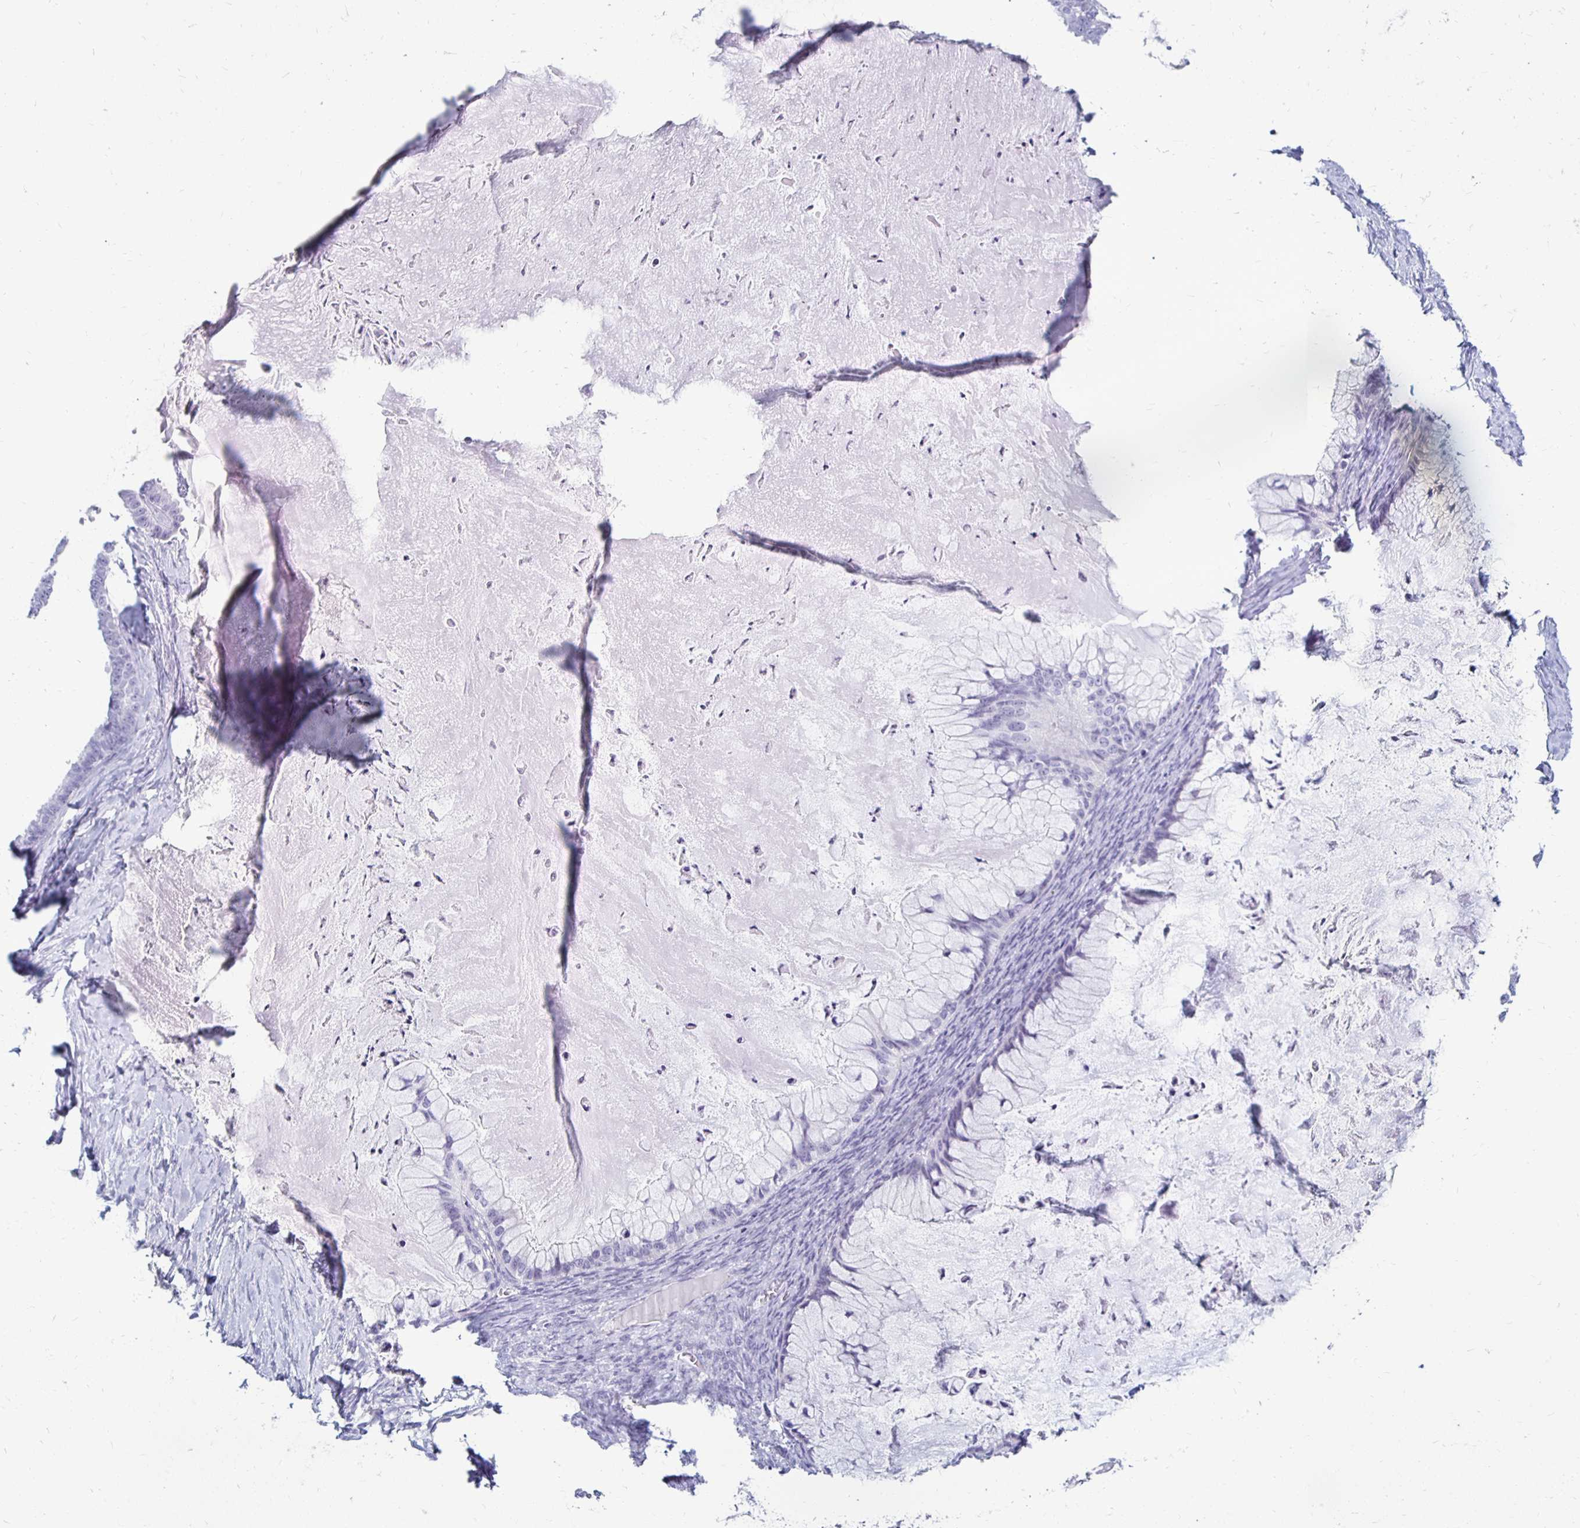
{"staining": {"intensity": "negative", "quantity": "none", "location": "none"}, "tissue": "ovarian cancer", "cell_type": "Tumor cells", "image_type": "cancer", "snomed": [{"axis": "morphology", "description": "Cystadenocarcinoma, mucinous, NOS"}, {"axis": "topography", "description": "Ovary"}], "caption": "Mucinous cystadenocarcinoma (ovarian) was stained to show a protein in brown. There is no significant expression in tumor cells.", "gene": "RYR1", "patient": {"sex": "female", "age": 72}}